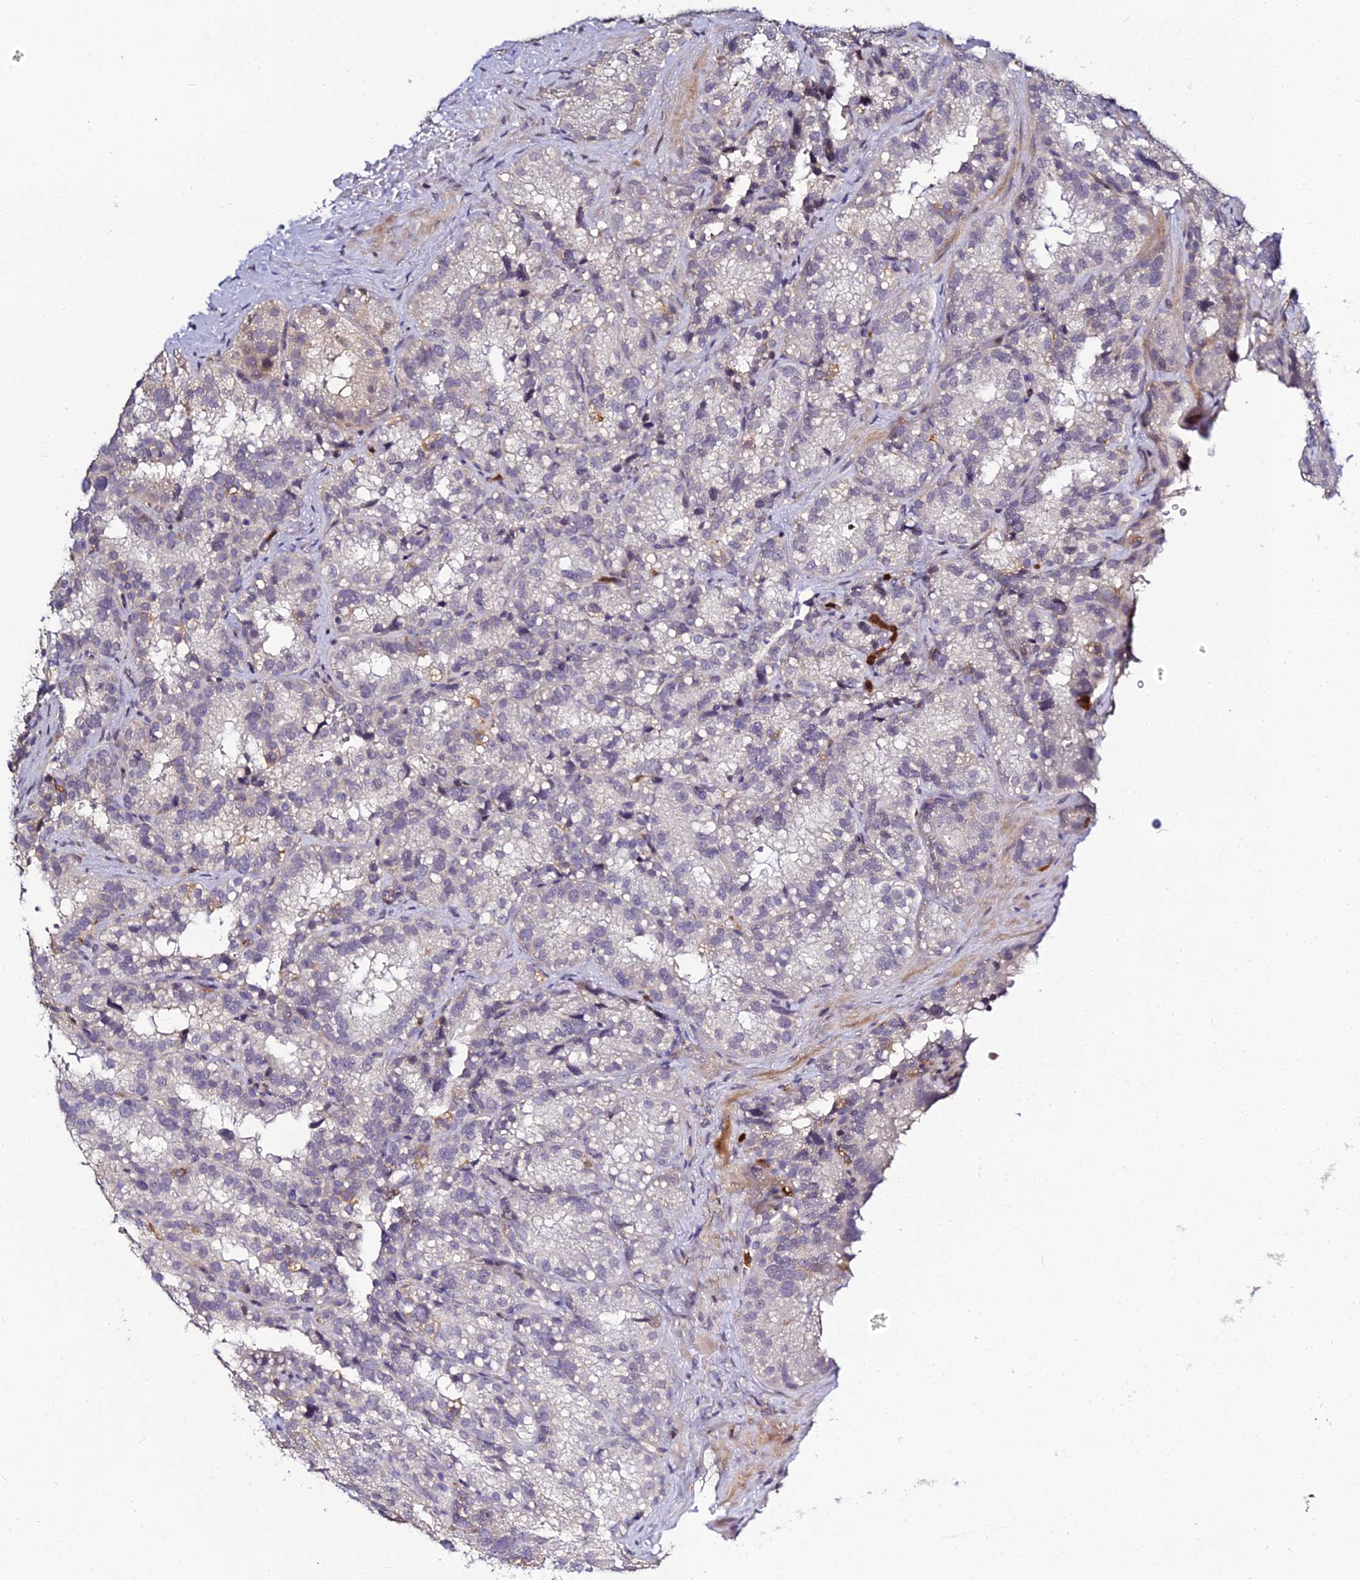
{"staining": {"intensity": "negative", "quantity": "none", "location": "none"}, "tissue": "seminal vesicle", "cell_type": "Glandular cells", "image_type": "normal", "snomed": [{"axis": "morphology", "description": "Normal tissue, NOS"}, {"axis": "topography", "description": "Seminal veicle"}], "caption": "Seminal vesicle was stained to show a protein in brown. There is no significant positivity in glandular cells. (DAB immunohistochemistry (IHC) with hematoxylin counter stain).", "gene": "IL4I1", "patient": {"sex": "male", "age": 58}}